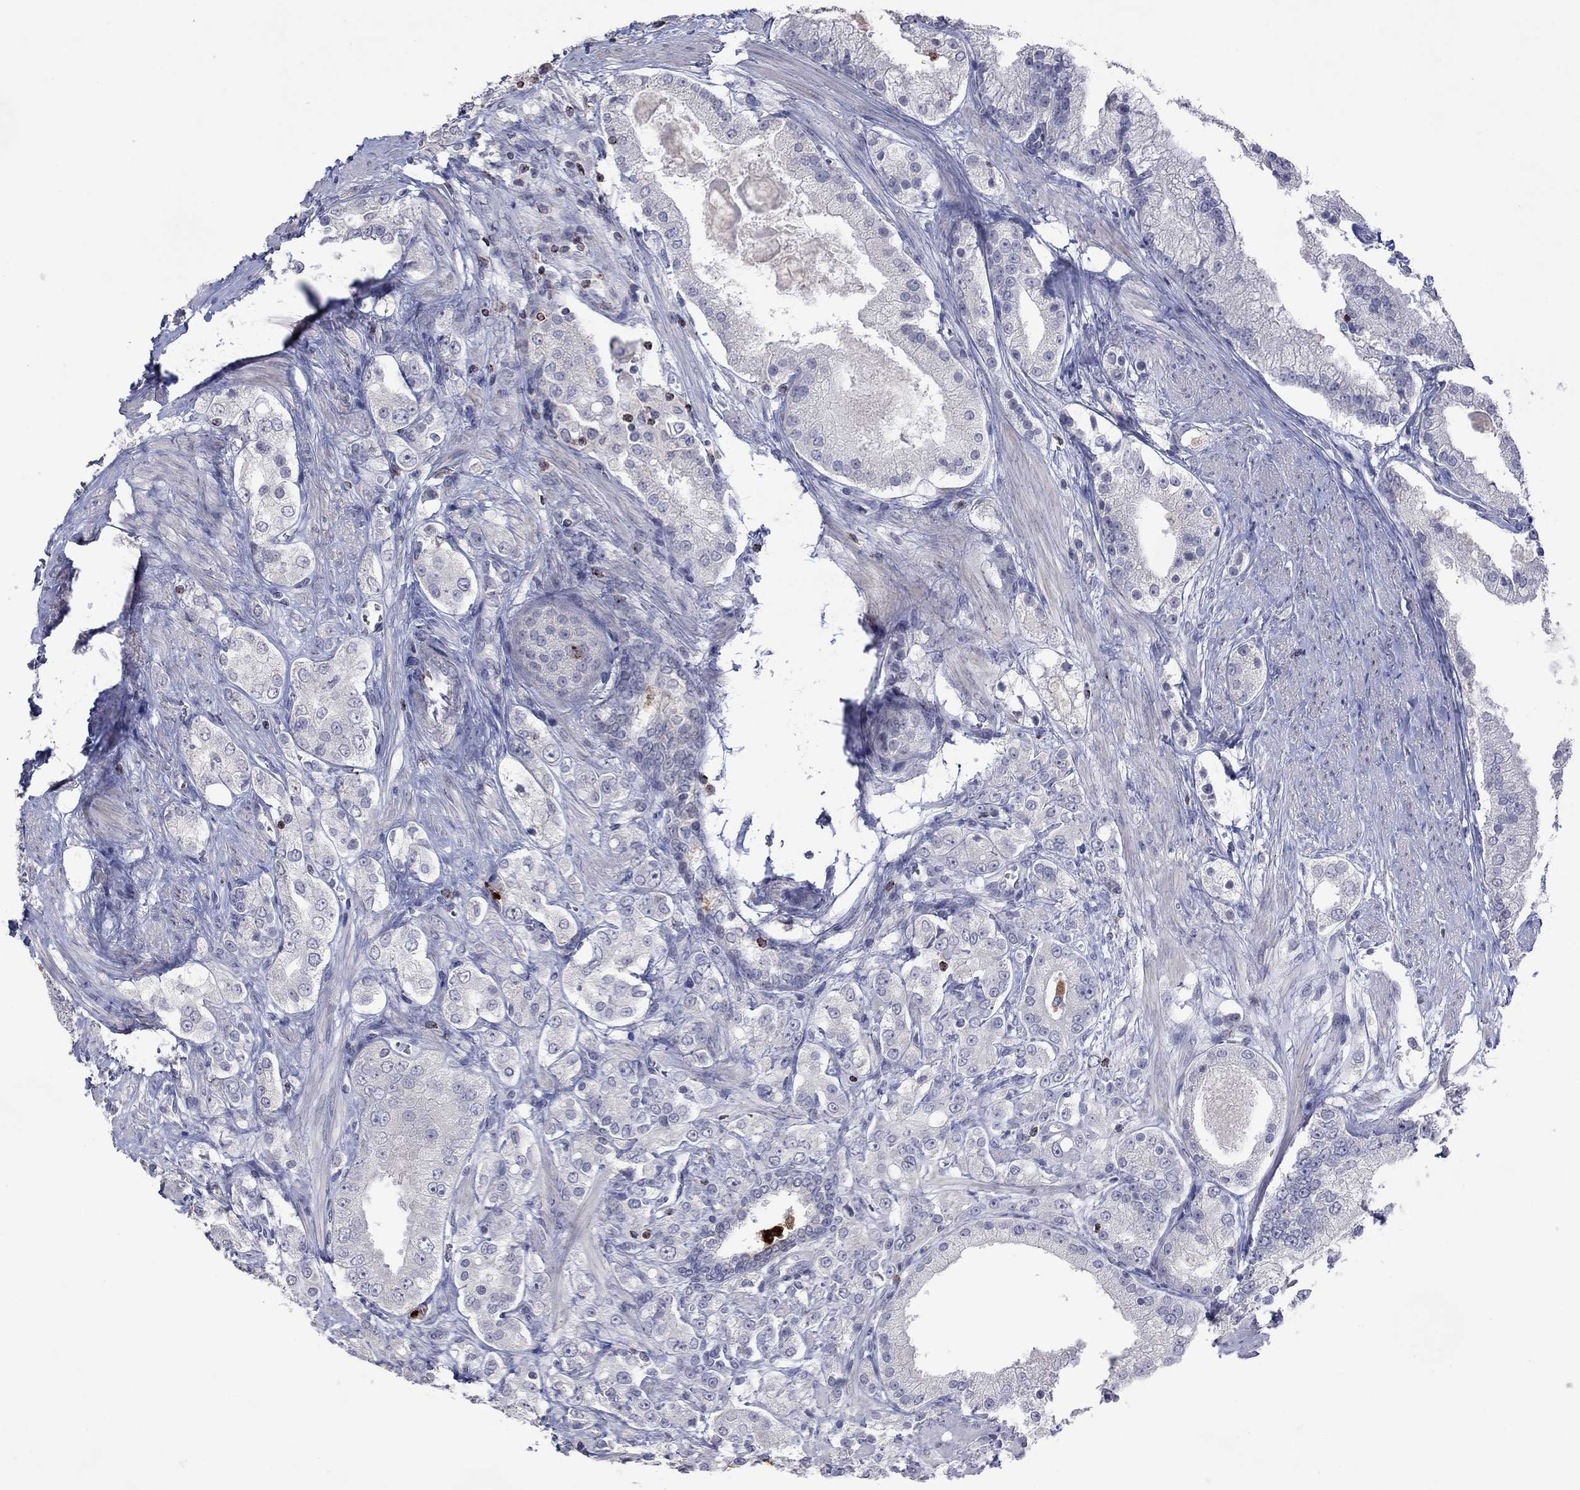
{"staining": {"intensity": "negative", "quantity": "none", "location": "none"}, "tissue": "prostate cancer", "cell_type": "Tumor cells", "image_type": "cancer", "snomed": [{"axis": "morphology", "description": "Adenocarcinoma, NOS"}, {"axis": "topography", "description": "Prostate and seminal vesicle, NOS"}, {"axis": "topography", "description": "Prostate"}], "caption": "Prostate adenocarcinoma was stained to show a protein in brown. There is no significant staining in tumor cells.", "gene": "CCL5", "patient": {"sex": "male", "age": 67}}